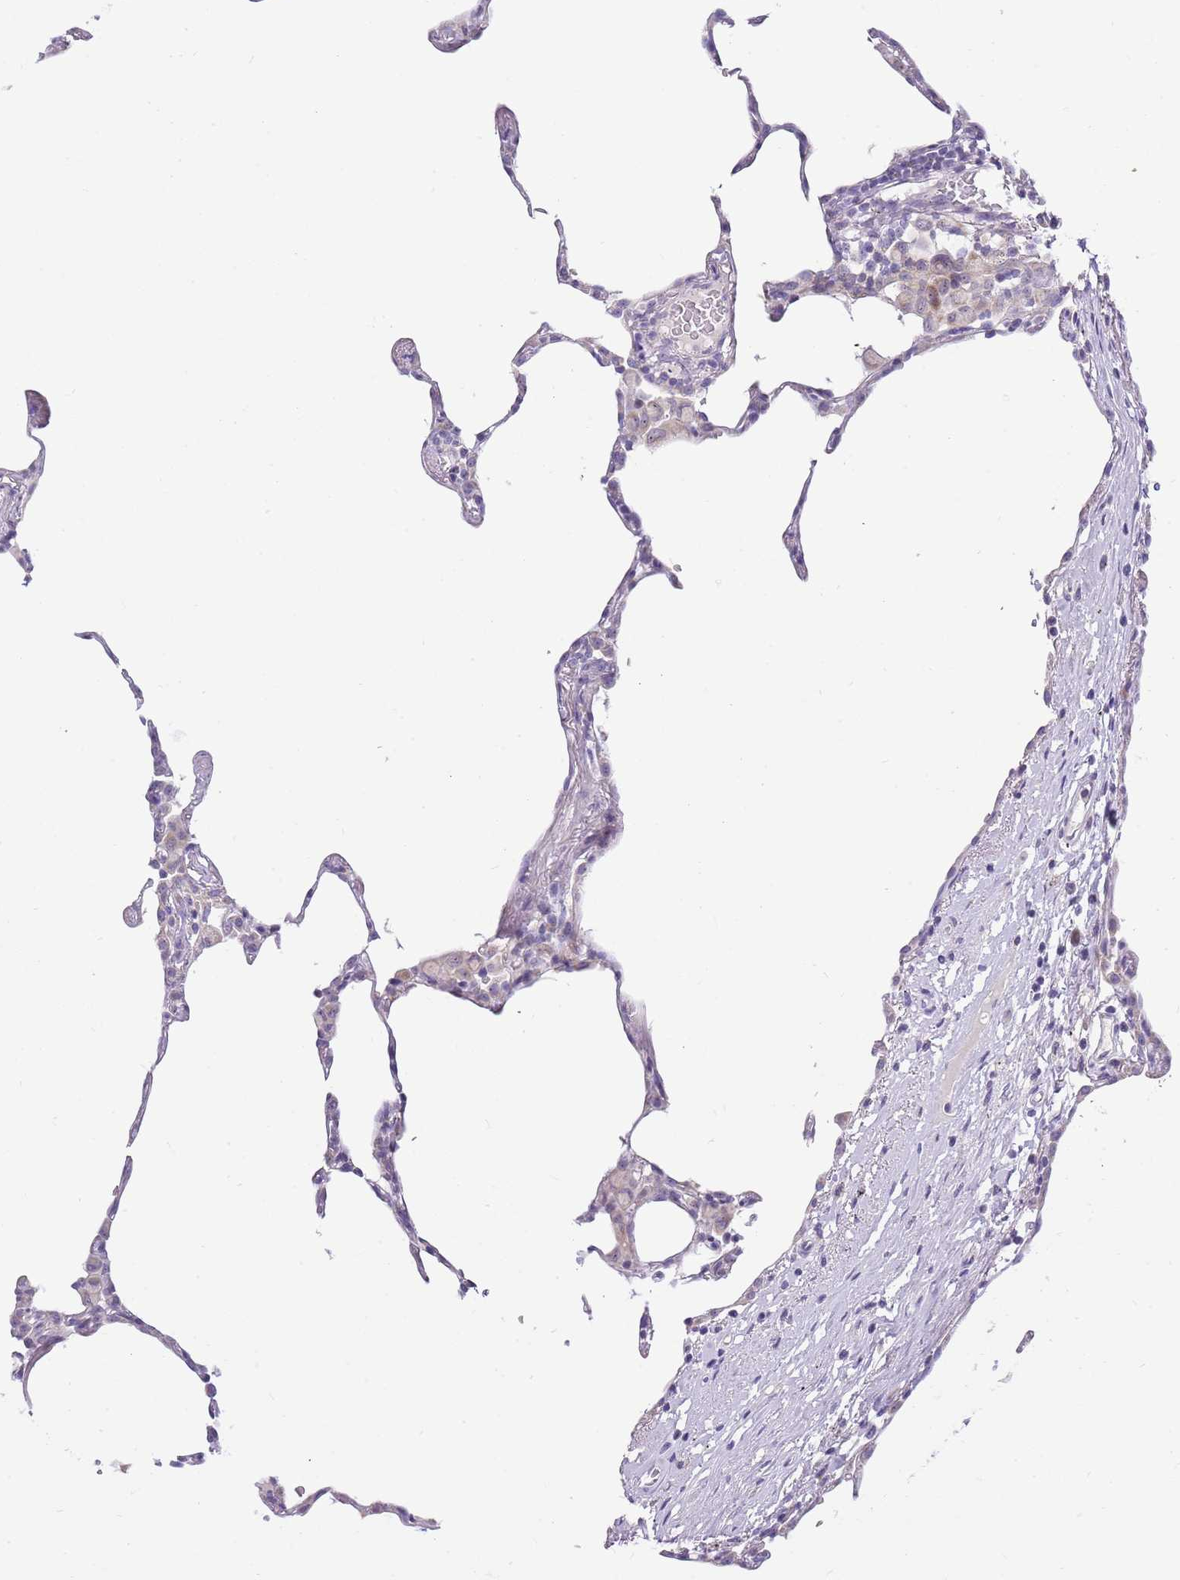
{"staining": {"intensity": "negative", "quantity": "none", "location": "none"}, "tissue": "lung", "cell_type": "Alveolar cells", "image_type": "normal", "snomed": [{"axis": "morphology", "description": "Normal tissue, NOS"}, {"axis": "topography", "description": "Lung"}], "caption": "Immunohistochemistry (IHC) histopathology image of benign lung: human lung stained with DAB (3,3'-diaminobenzidine) exhibits no significant protein expression in alveolar cells.", "gene": "DNAJA3", "patient": {"sex": "female", "age": 57}}